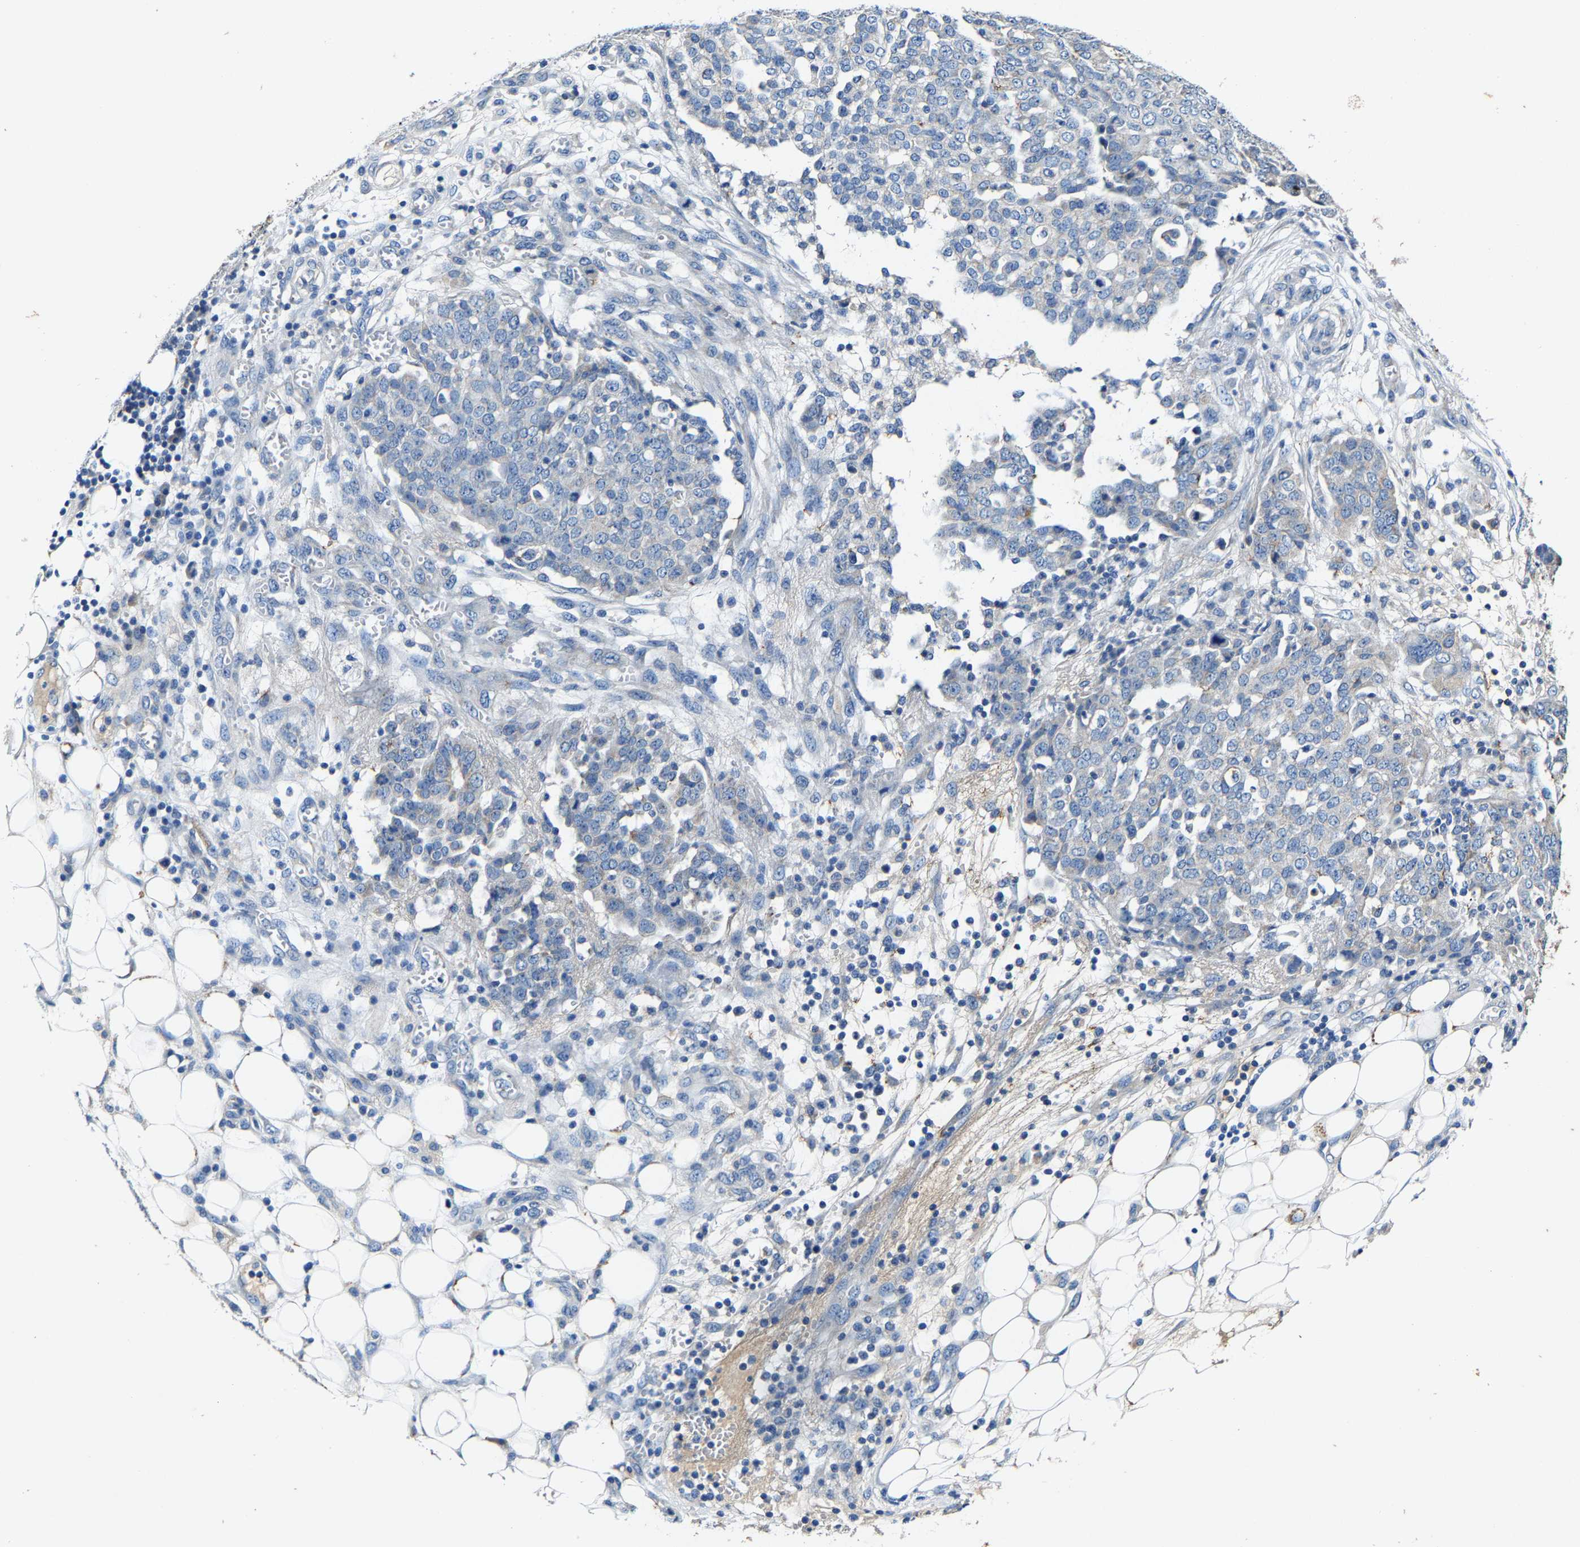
{"staining": {"intensity": "negative", "quantity": "none", "location": "none"}, "tissue": "ovarian cancer", "cell_type": "Tumor cells", "image_type": "cancer", "snomed": [{"axis": "morphology", "description": "Cystadenocarcinoma, serous, NOS"}, {"axis": "topography", "description": "Soft tissue"}, {"axis": "topography", "description": "Ovary"}], "caption": "Immunohistochemistry (IHC) of human ovarian cancer reveals no expression in tumor cells.", "gene": "SLC25A25", "patient": {"sex": "female", "age": 57}}